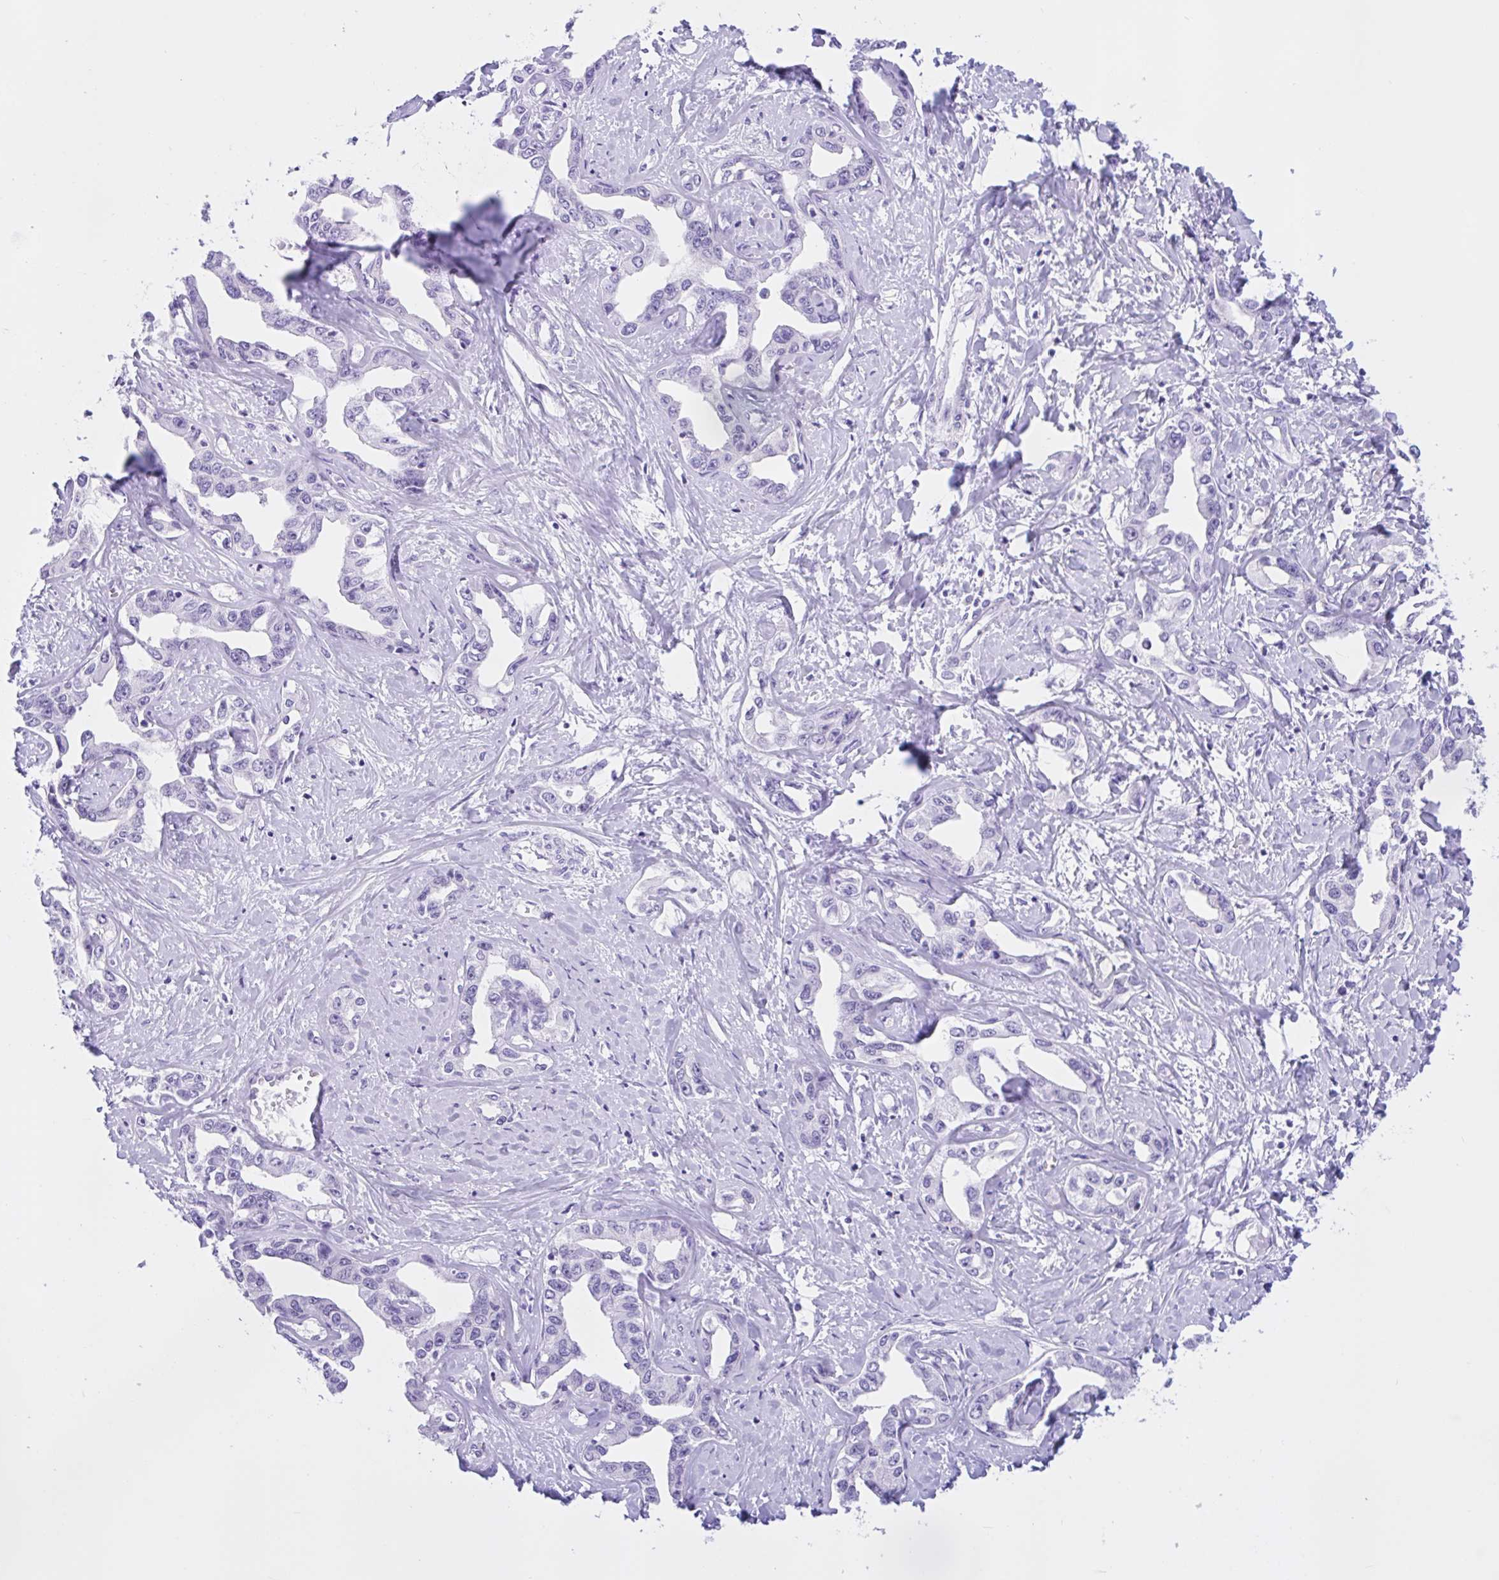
{"staining": {"intensity": "negative", "quantity": "none", "location": "none"}, "tissue": "liver cancer", "cell_type": "Tumor cells", "image_type": "cancer", "snomed": [{"axis": "morphology", "description": "Cholangiocarcinoma"}, {"axis": "topography", "description": "Liver"}], "caption": "DAB (3,3'-diaminobenzidine) immunohistochemical staining of human cholangiocarcinoma (liver) demonstrates no significant staining in tumor cells.", "gene": "ZNF319", "patient": {"sex": "male", "age": 59}}